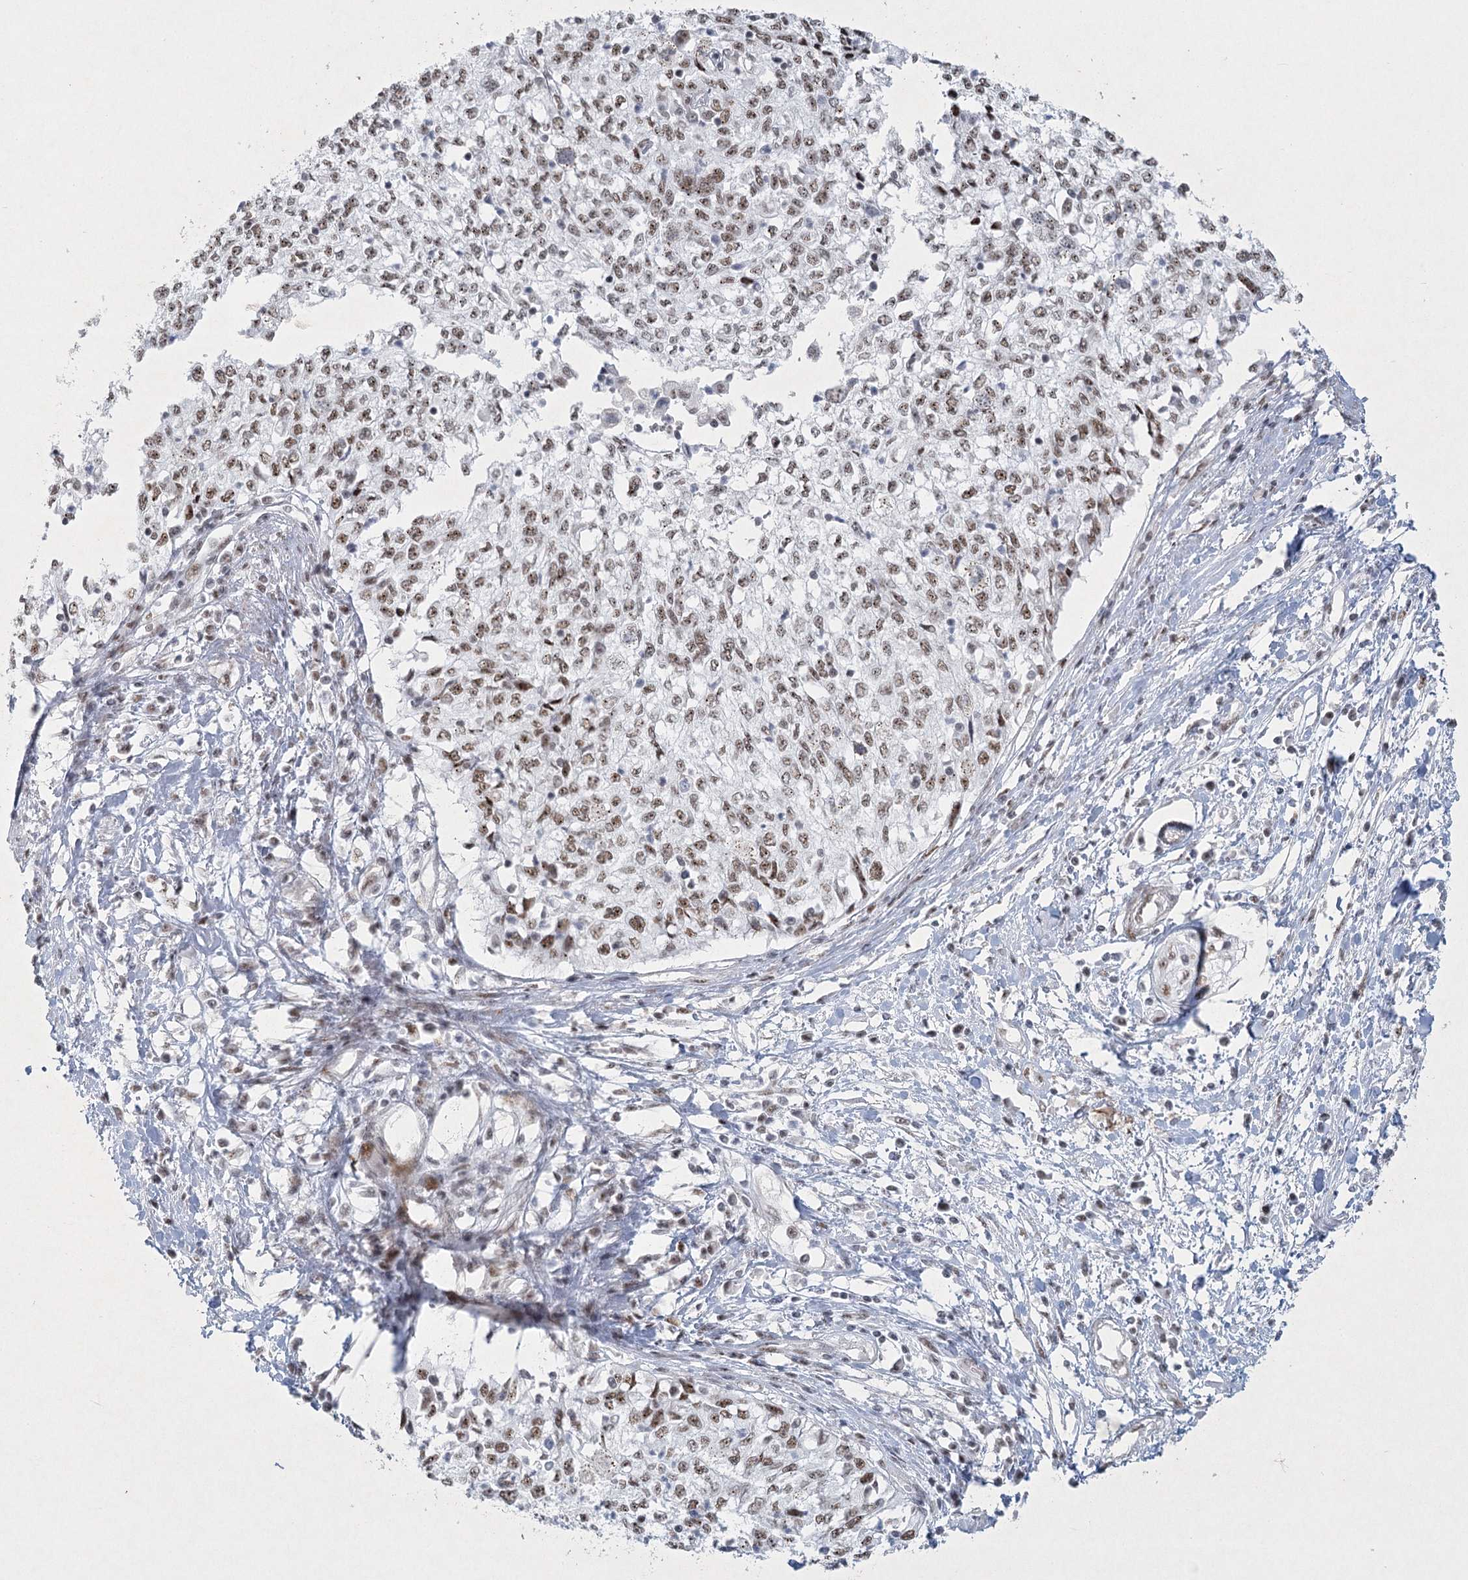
{"staining": {"intensity": "weak", "quantity": ">75%", "location": "nuclear"}, "tissue": "cervical cancer", "cell_type": "Tumor cells", "image_type": "cancer", "snomed": [{"axis": "morphology", "description": "Squamous cell carcinoma, NOS"}, {"axis": "topography", "description": "Cervix"}], "caption": "Protein staining demonstrates weak nuclear staining in about >75% of tumor cells in cervical cancer (squamous cell carcinoma). The protein is shown in brown color, while the nuclei are stained blue.", "gene": "U2SURP", "patient": {"sex": "female", "age": 57}}